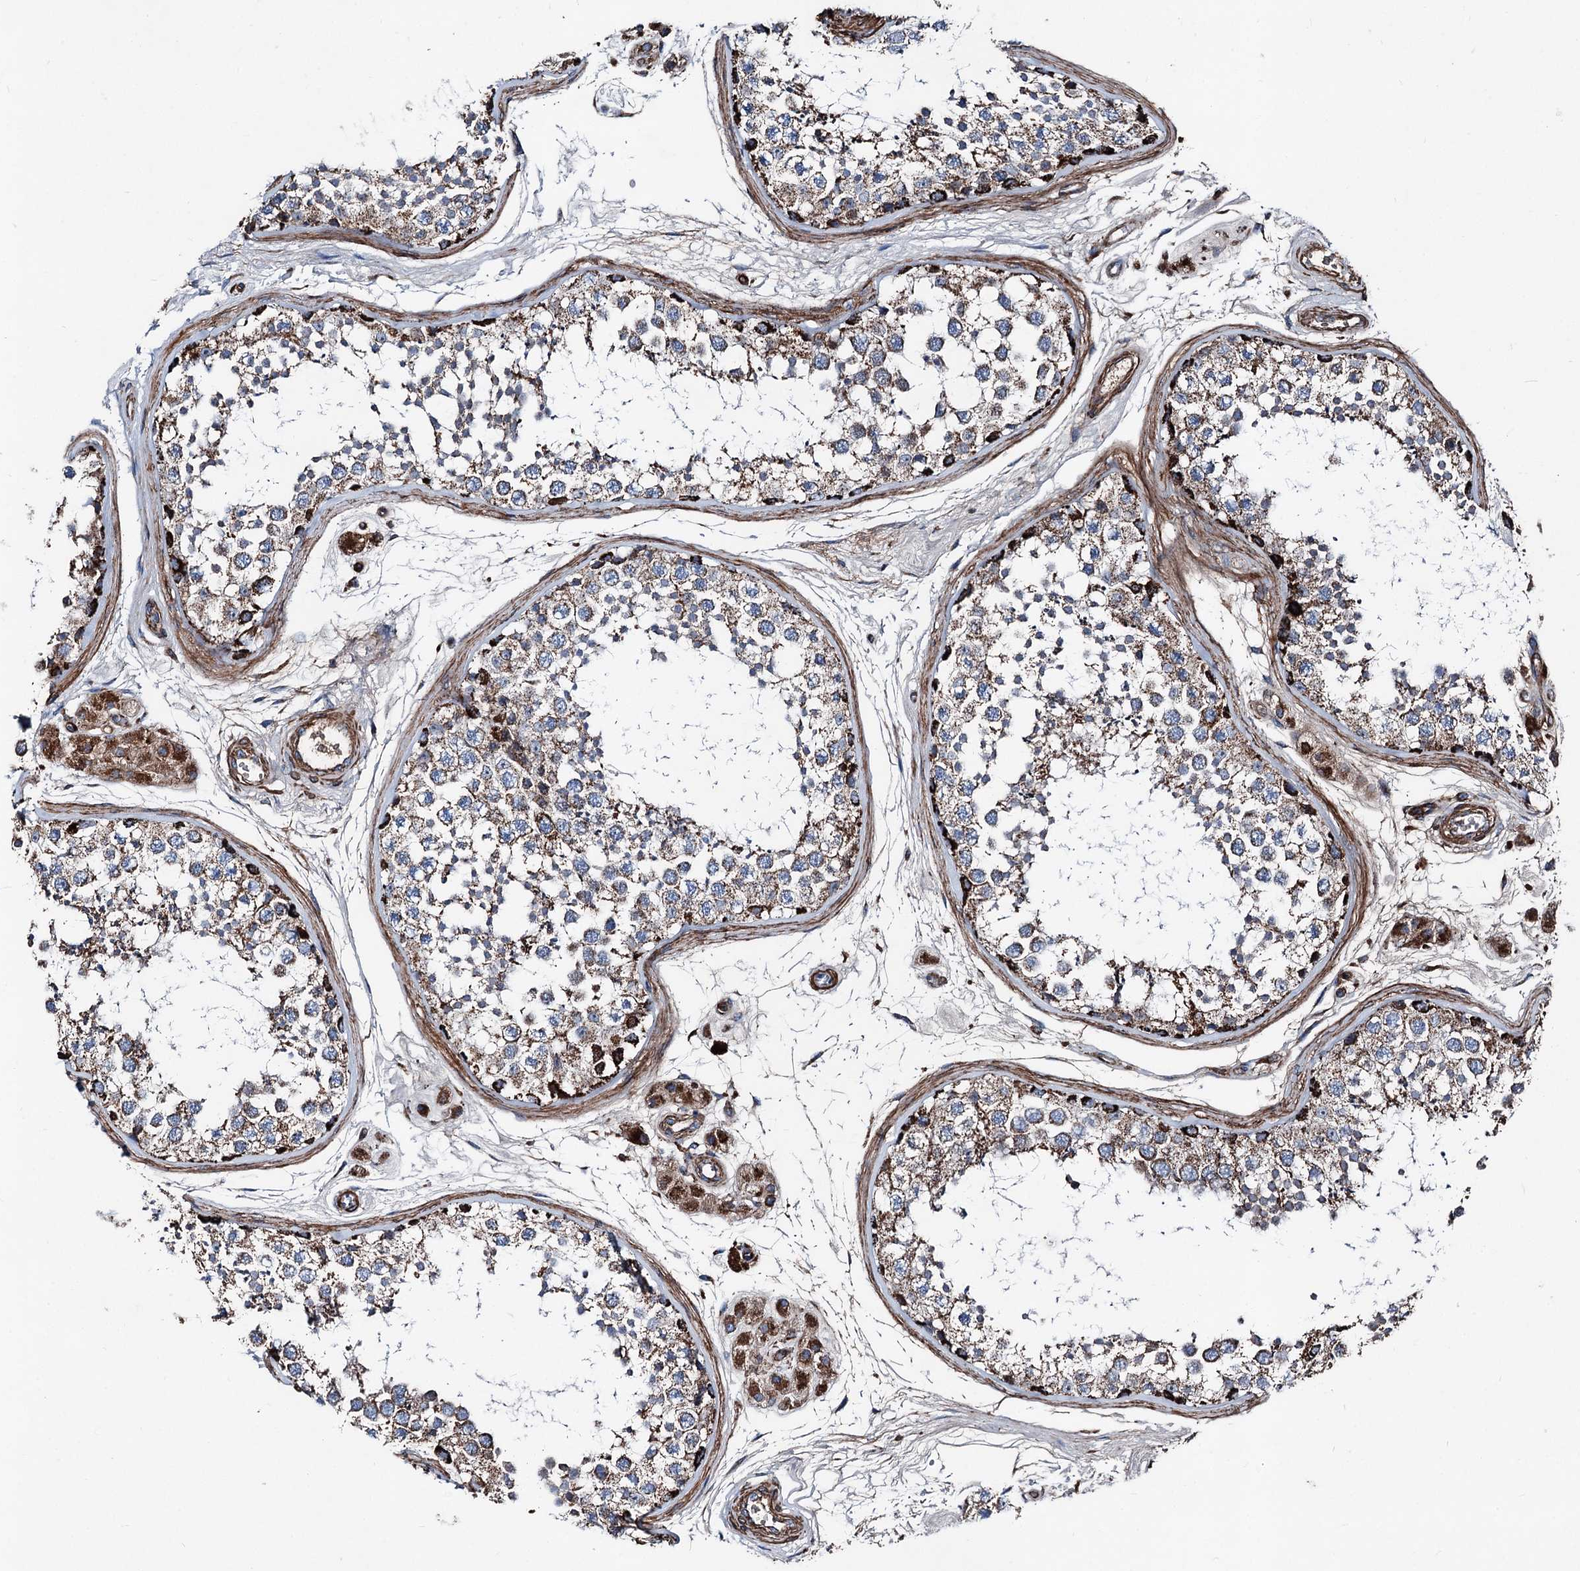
{"staining": {"intensity": "strong", "quantity": "25%-75%", "location": "cytoplasmic/membranous"}, "tissue": "testis", "cell_type": "Cells in seminiferous ducts", "image_type": "normal", "snomed": [{"axis": "morphology", "description": "Normal tissue, NOS"}, {"axis": "topography", "description": "Testis"}], "caption": "This is an image of immunohistochemistry staining of normal testis, which shows strong expression in the cytoplasmic/membranous of cells in seminiferous ducts.", "gene": "DDIAS", "patient": {"sex": "male", "age": 56}}